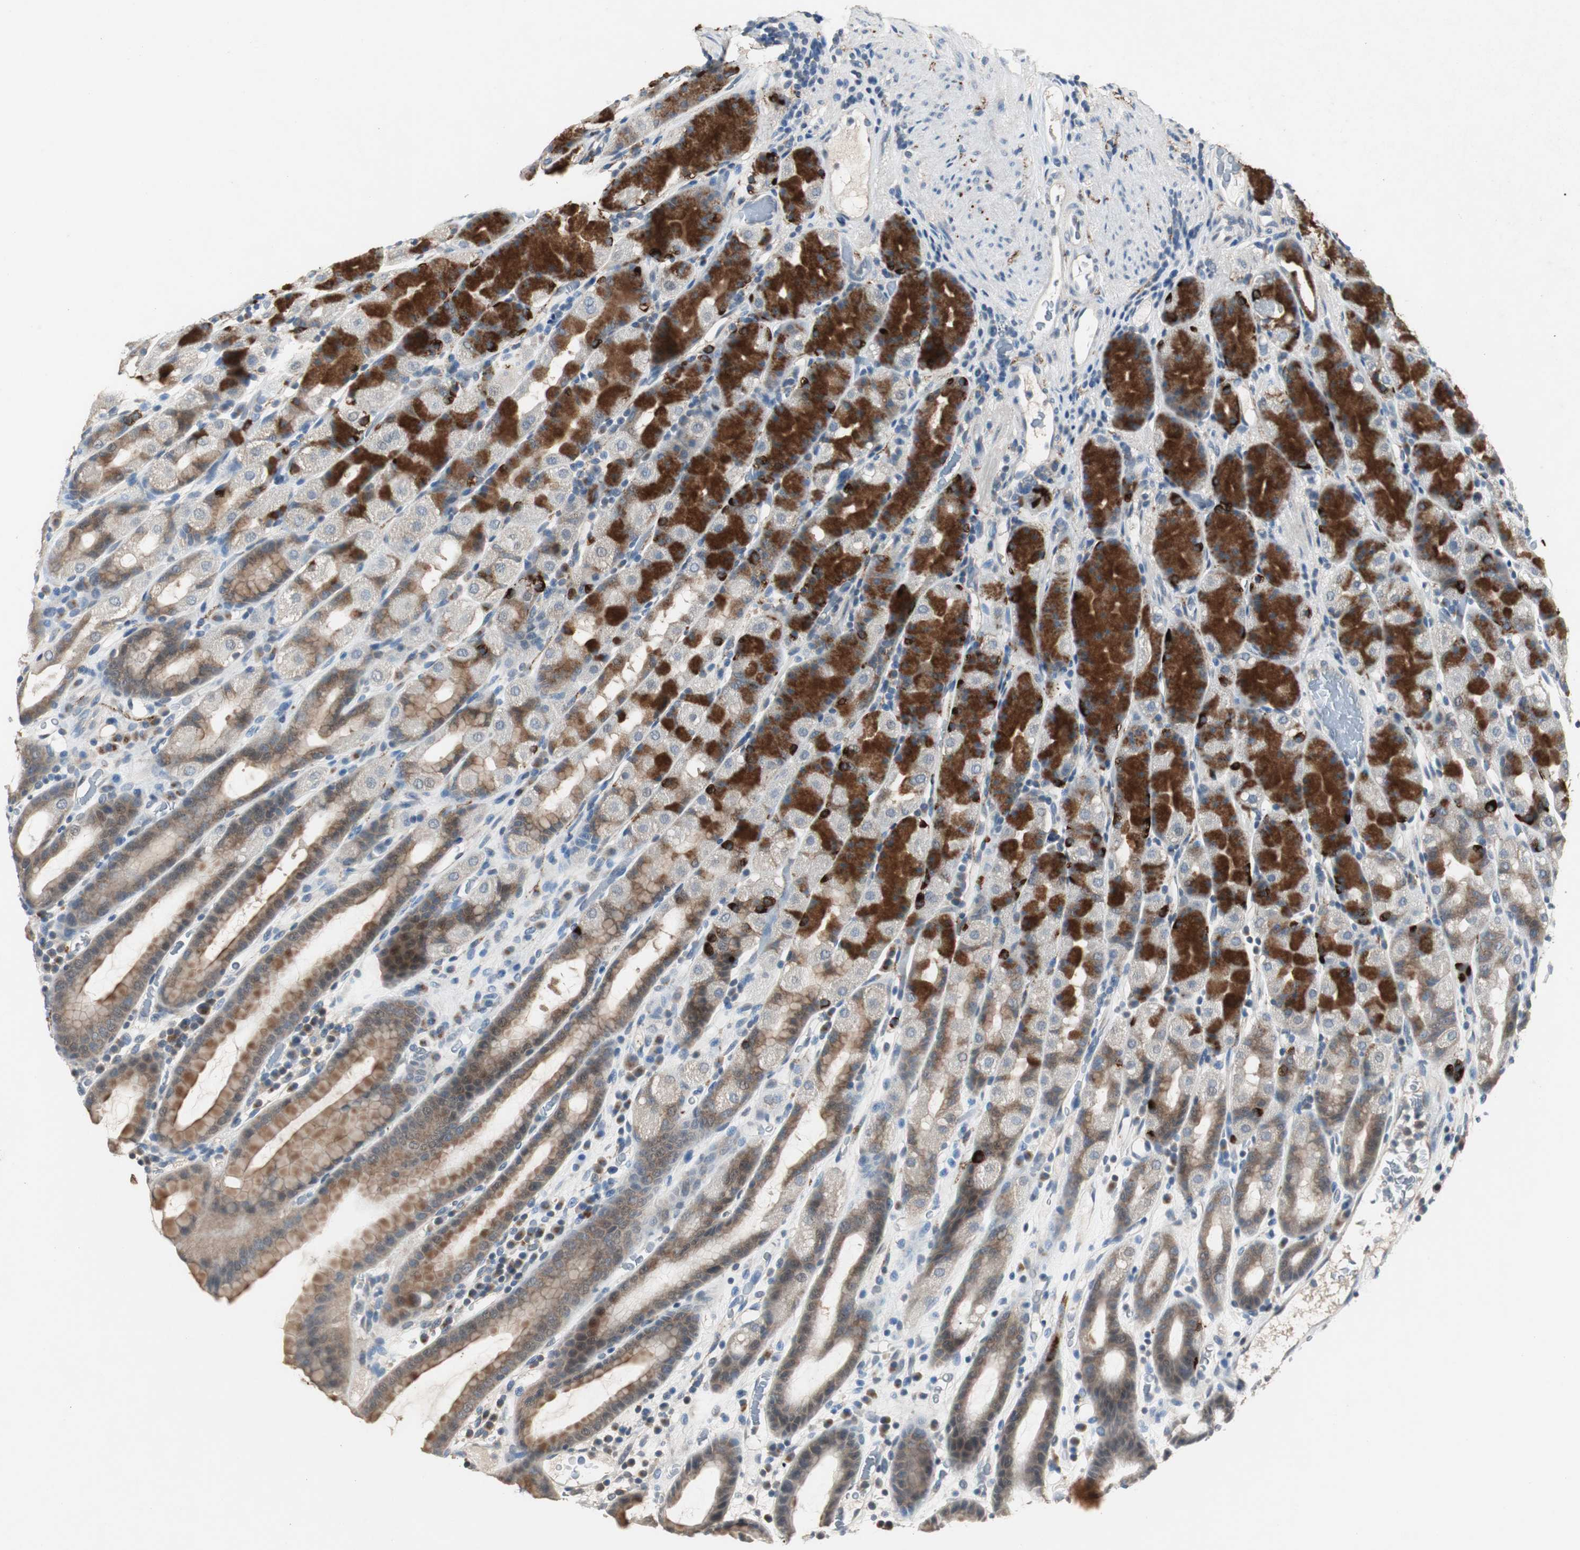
{"staining": {"intensity": "strong", "quantity": "25%-75%", "location": "cytoplasmic/membranous"}, "tissue": "stomach", "cell_type": "Glandular cells", "image_type": "normal", "snomed": [{"axis": "morphology", "description": "Normal tissue, NOS"}, {"axis": "topography", "description": "Stomach, upper"}], "caption": "Stomach was stained to show a protein in brown. There is high levels of strong cytoplasmic/membranous staining in about 25%-75% of glandular cells. The staining is performed using DAB brown chromogen to label protein expression. The nuclei are counter-stained blue using hematoxylin.", "gene": "PTPRN2", "patient": {"sex": "male", "age": 68}}